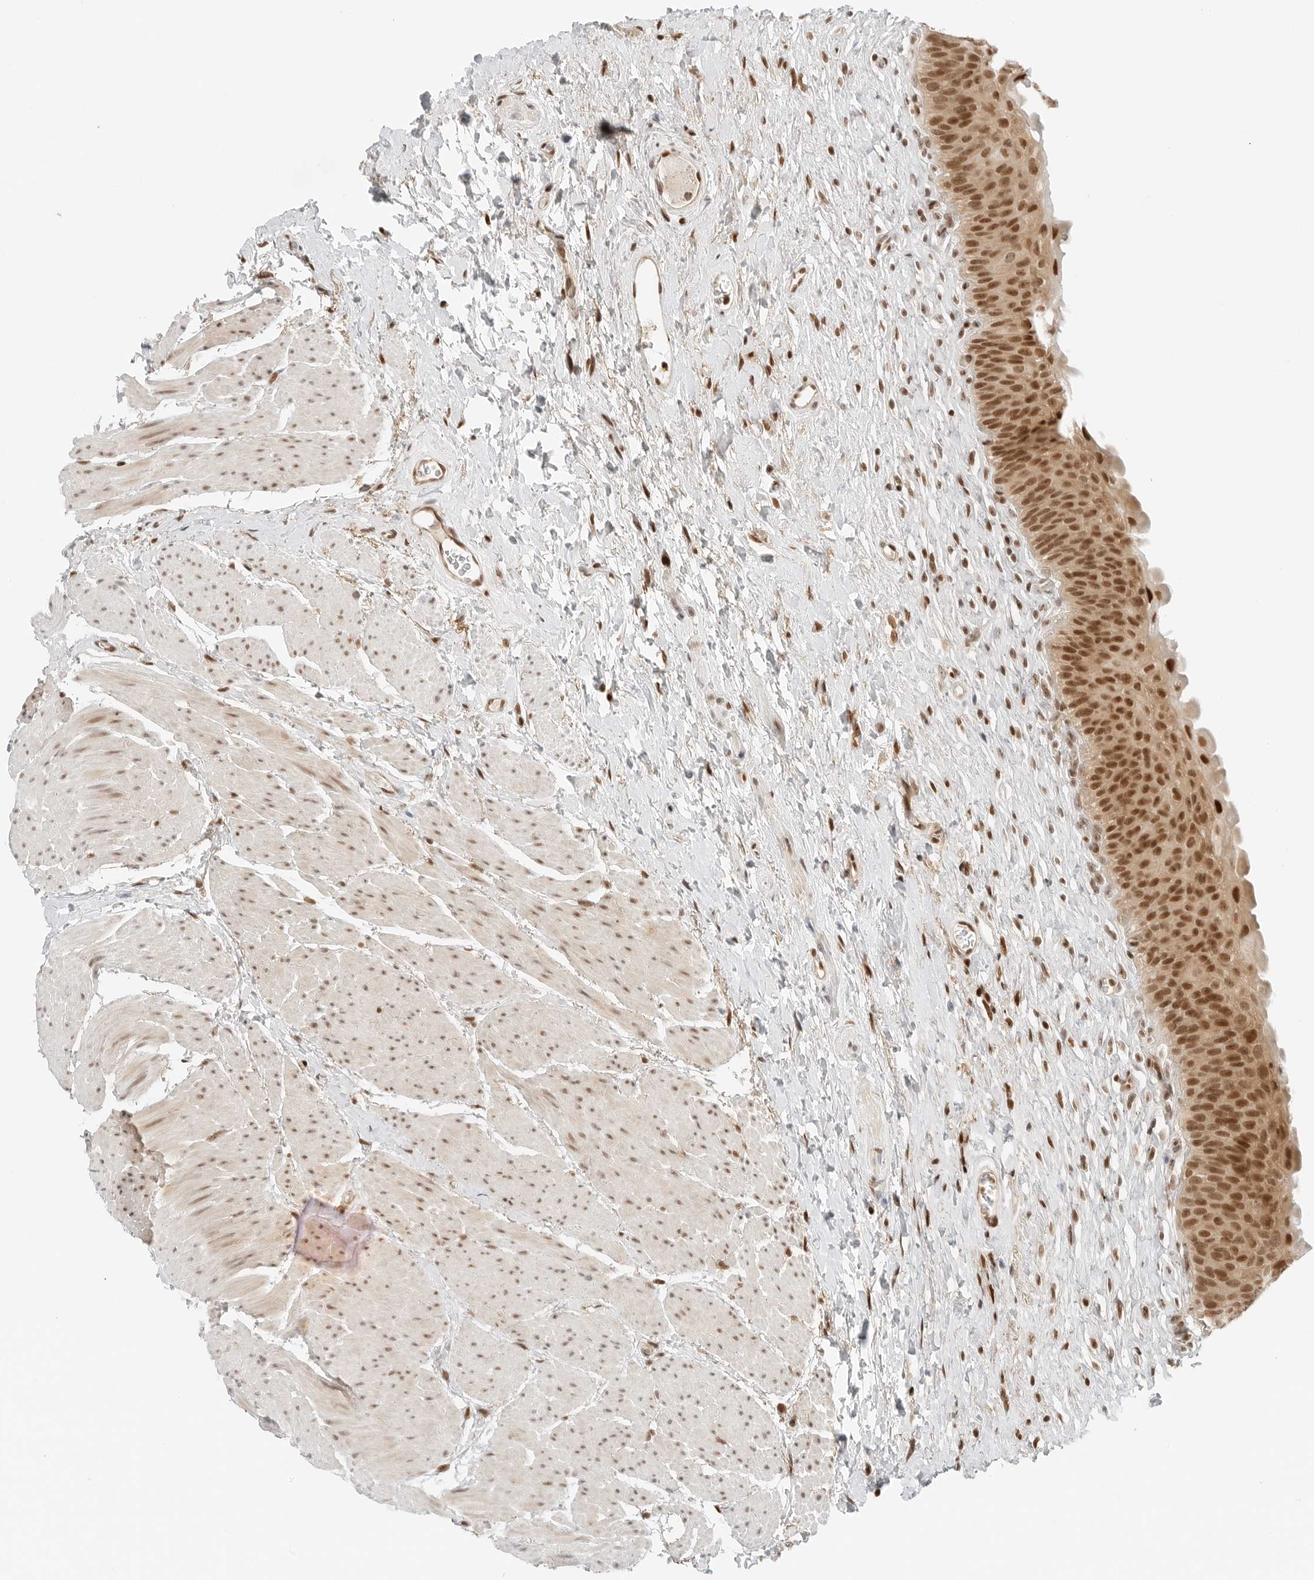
{"staining": {"intensity": "moderate", "quantity": ">75%", "location": "nuclear"}, "tissue": "urinary bladder", "cell_type": "Urothelial cells", "image_type": "normal", "snomed": [{"axis": "morphology", "description": "Normal tissue, NOS"}, {"axis": "topography", "description": "Urinary bladder"}], "caption": "A high-resolution photomicrograph shows IHC staining of normal urinary bladder, which shows moderate nuclear expression in about >75% of urothelial cells.", "gene": "CRTC2", "patient": {"sex": "male", "age": 74}}